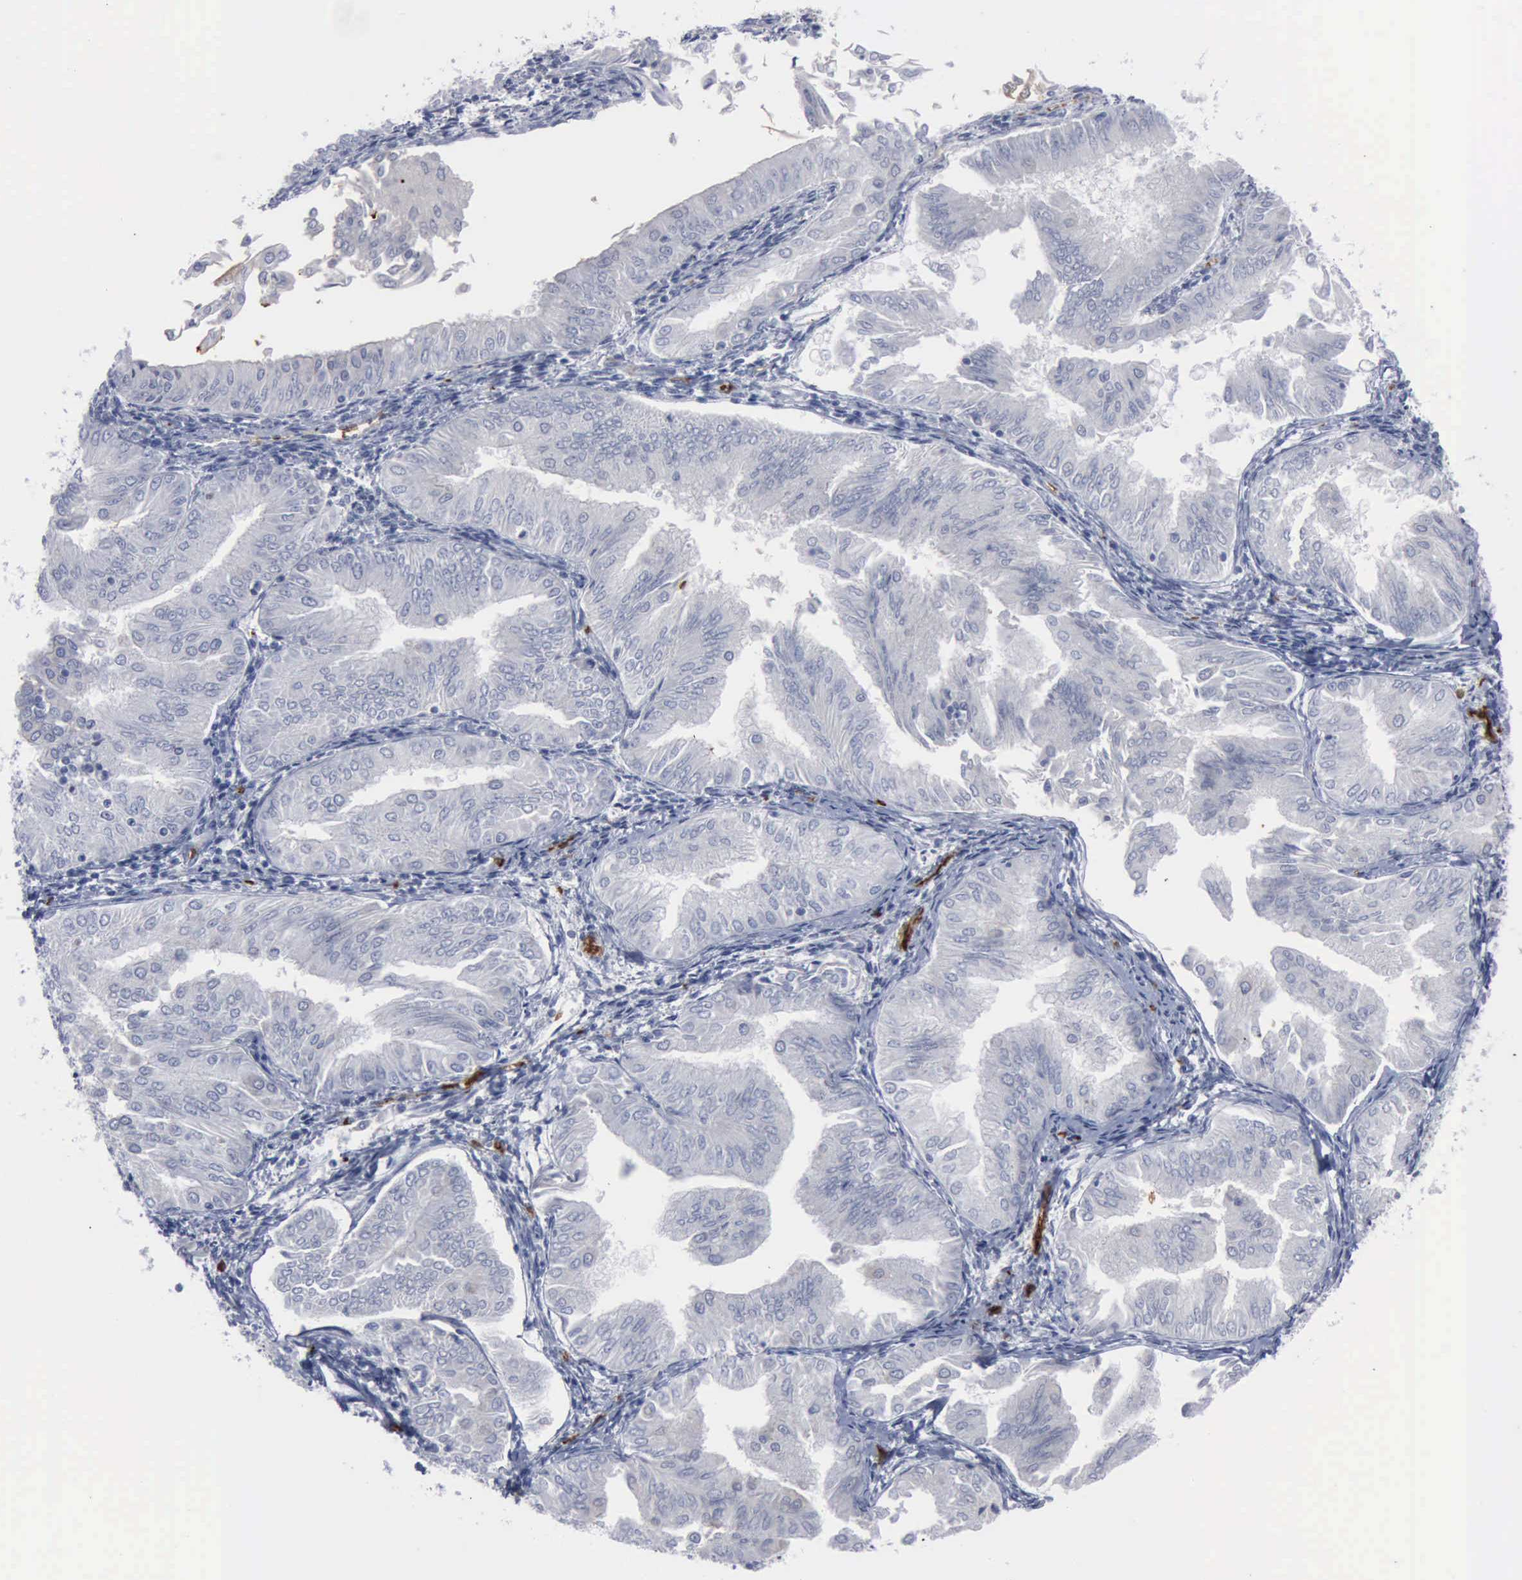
{"staining": {"intensity": "negative", "quantity": "none", "location": "none"}, "tissue": "endometrial cancer", "cell_type": "Tumor cells", "image_type": "cancer", "snomed": [{"axis": "morphology", "description": "Adenocarcinoma, NOS"}, {"axis": "topography", "description": "Endometrium"}], "caption": "Endometrial cancer (adenocarcinoma) was stained to show a protein in brown. There is no significant staining in tumor cells. The staining was performed using DAB (3,3'-diaminobenzidine) to visualize the protein expression in brown, while the nuclei were stained in blue with hematoxylin (Magnification: 20x).", "gene": "TGFB1", "patient": {"sex": "female", "age": 53}}